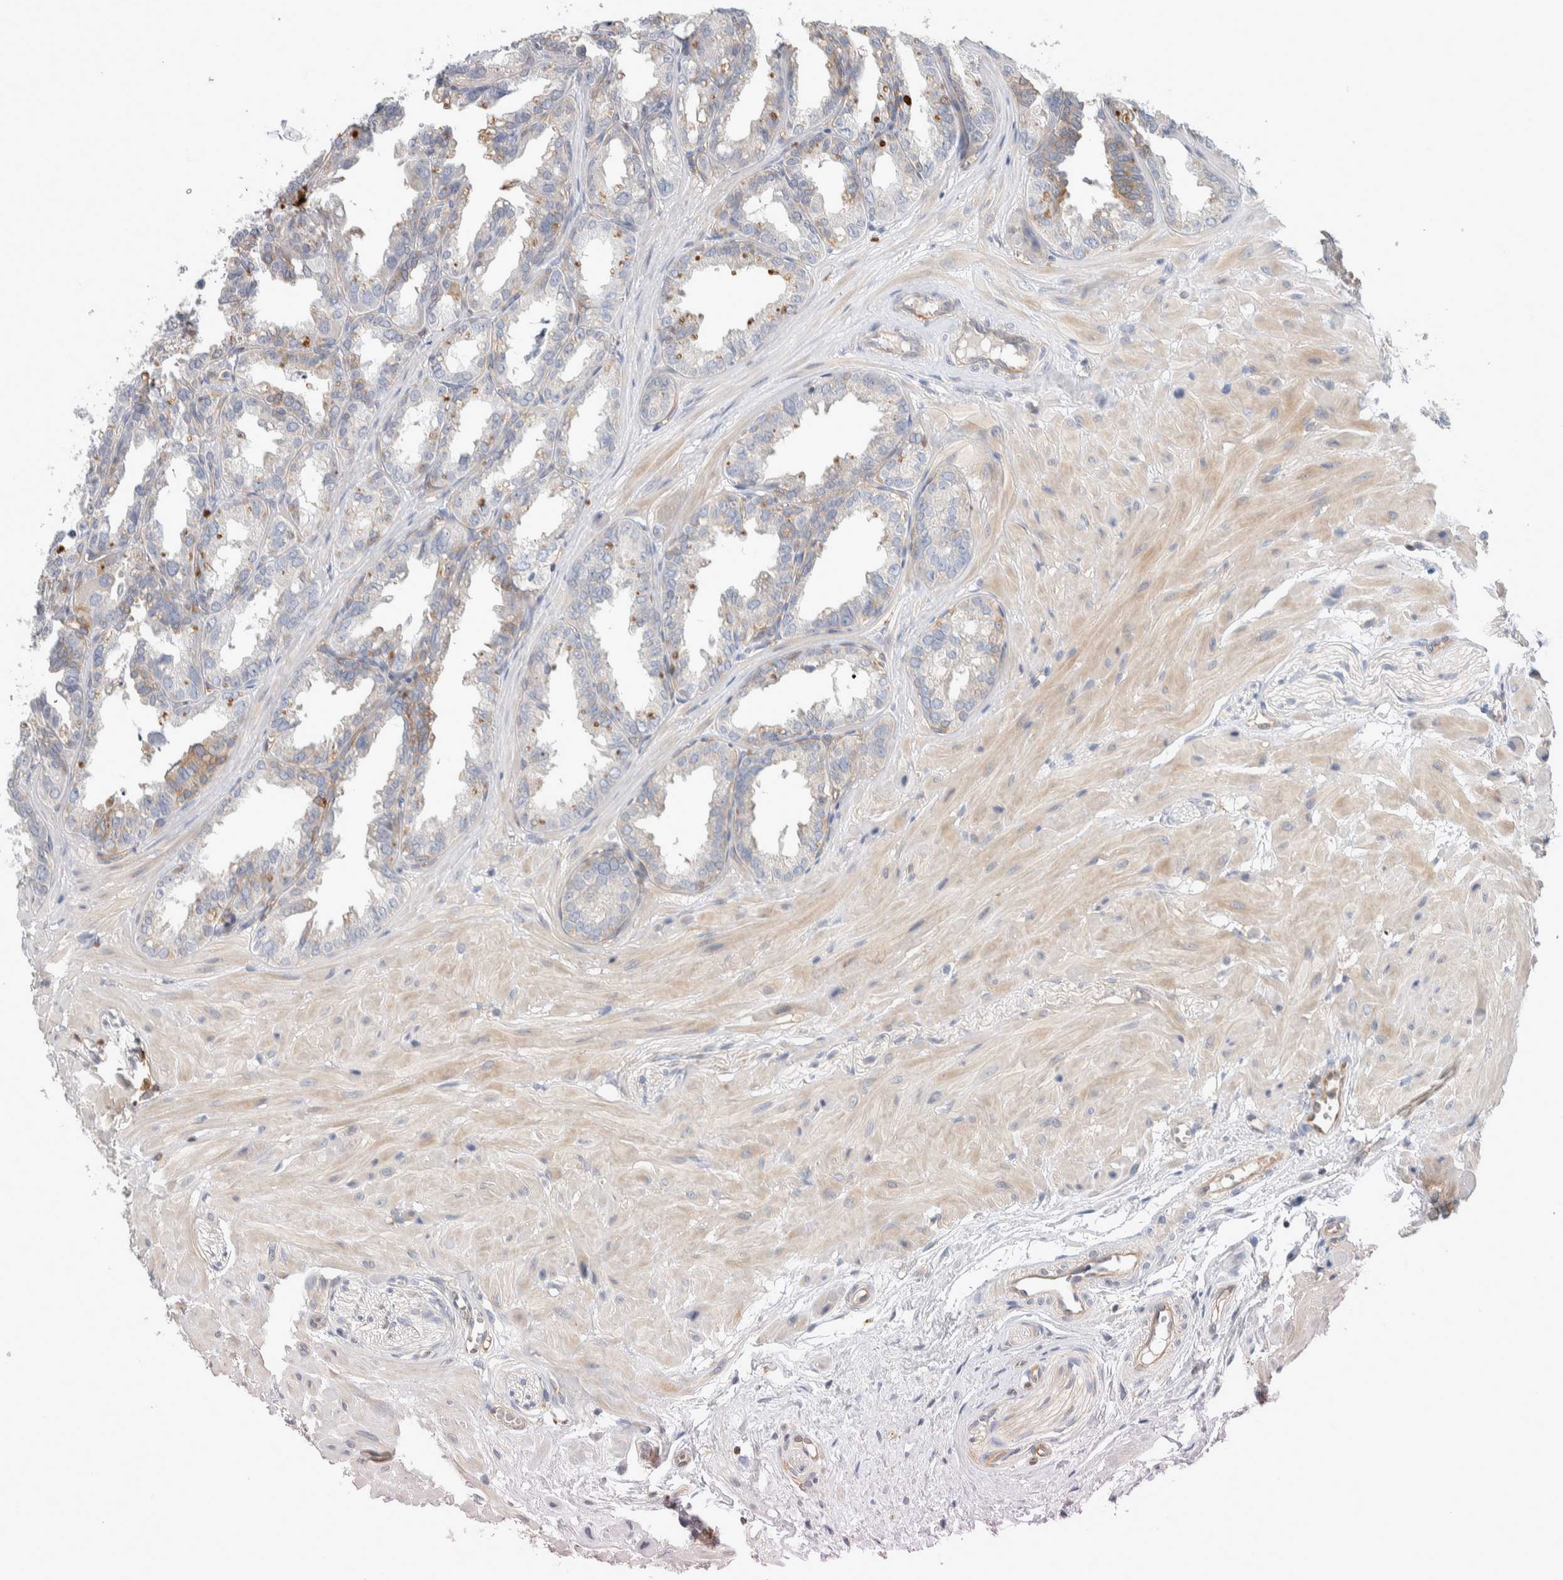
{"staining": {"intensity": "weak", "quantity": "<25%", "location": "cytoplasmic/membranous"}, "tissue": "seminal vesicle", "cell_type": "Glandular cells", "image_type": "normal", "snomed": [{"axis": "morphology", "description": "Normal tissue, NOS"}, {"axis": "topography", "description": "Prostate"}, {"axis": "topography", "description": "Seminal veicle"}], "caption": "IHC of benign human seminal vesicle shows no staining in glandular cells. The staining is performed using DAB (3,3'-diaminobenzidine) brown chromogen with nuclei counter-stained in using hematoxylin.", "gene": "NFKB2", "patient": {"sex": "male", "age": 51}}